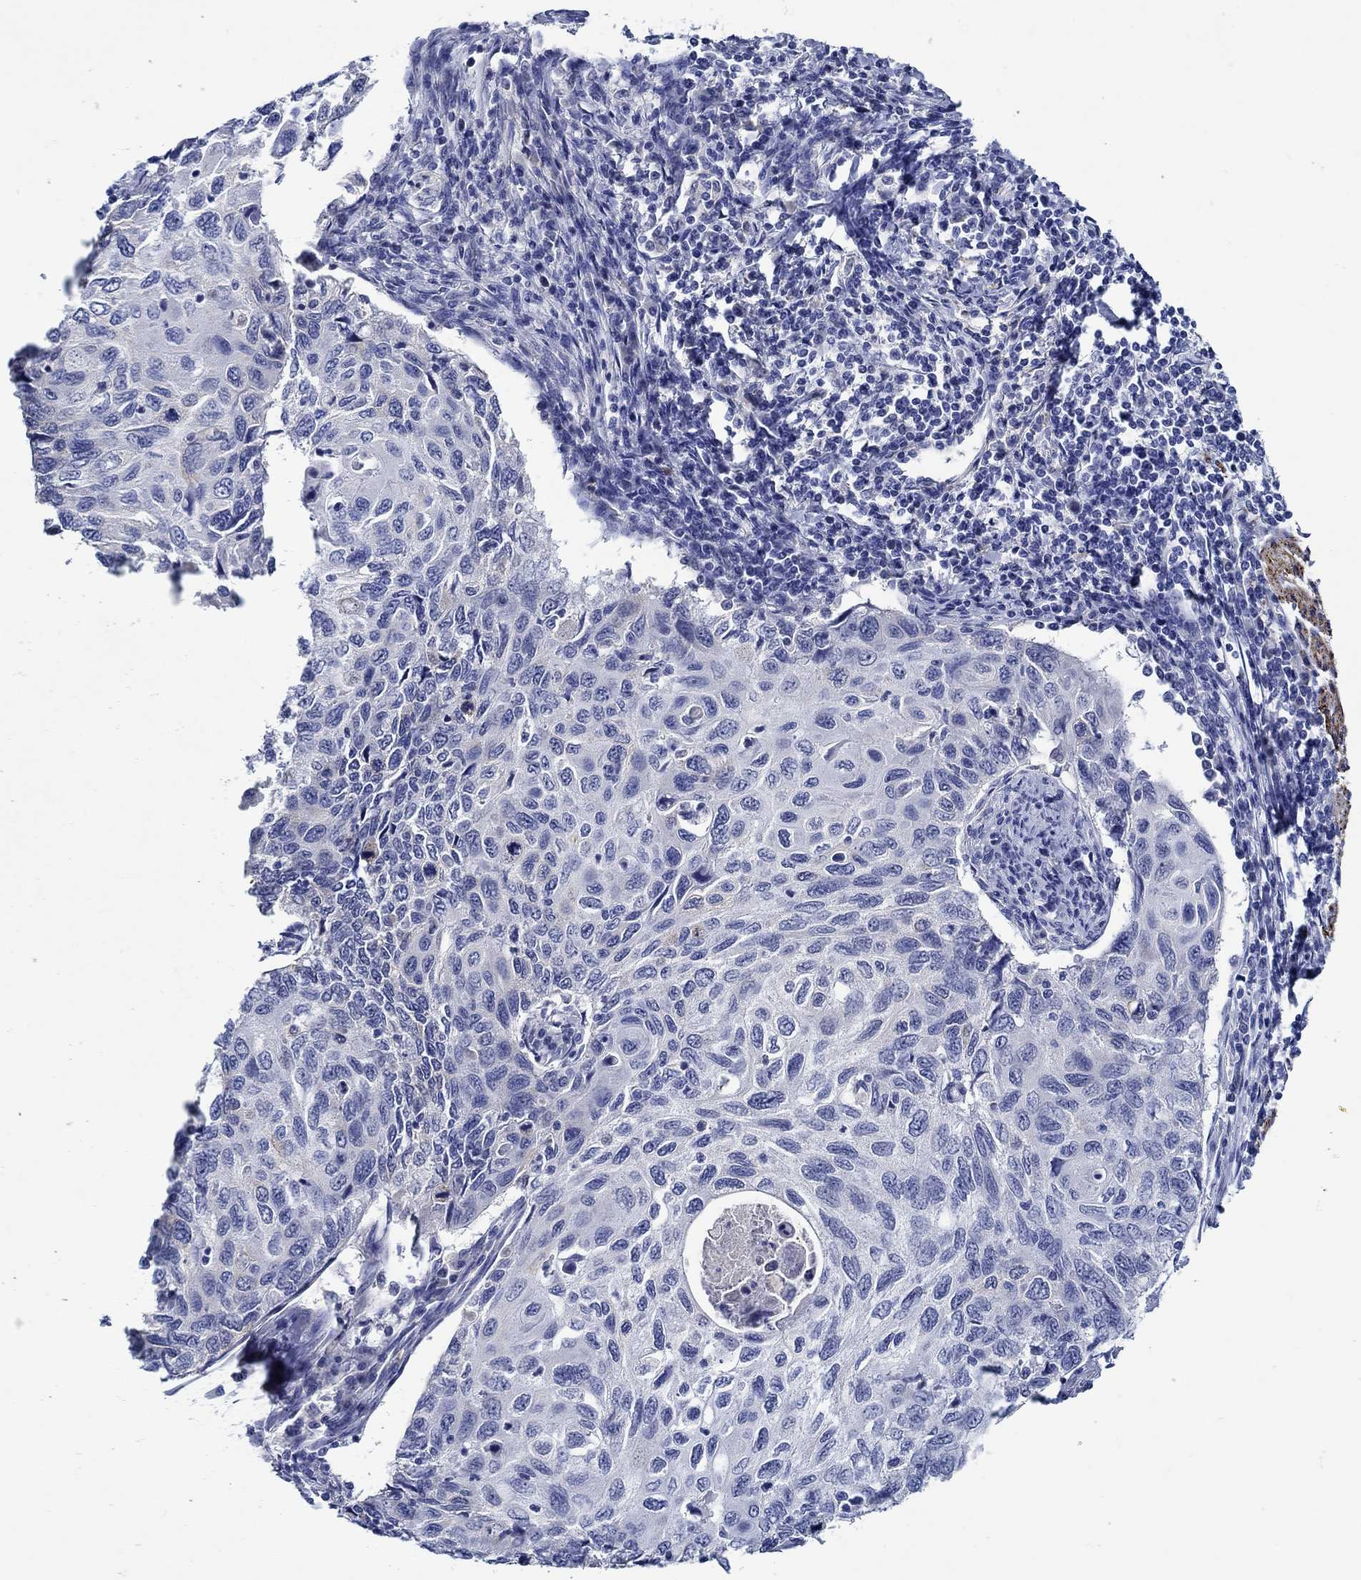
{"staining": {"intensity": "negative", "quantity": "none", "location": "none"}, "tissue": "cervical cancer", "cell_type": "Tumor cells", "image_type": "cancer", "snomed": [{"axis": "morphology", "description": "Squamous cell carcinoma, NOS"}, {"axis": "topography", "description": "Cervix"}], "caption": "Tumor cells show no significant protein expression in cervical squamous cell carcinoma.", "gene": "MC2R", "patient": {"sex": "female", "age": 70}}